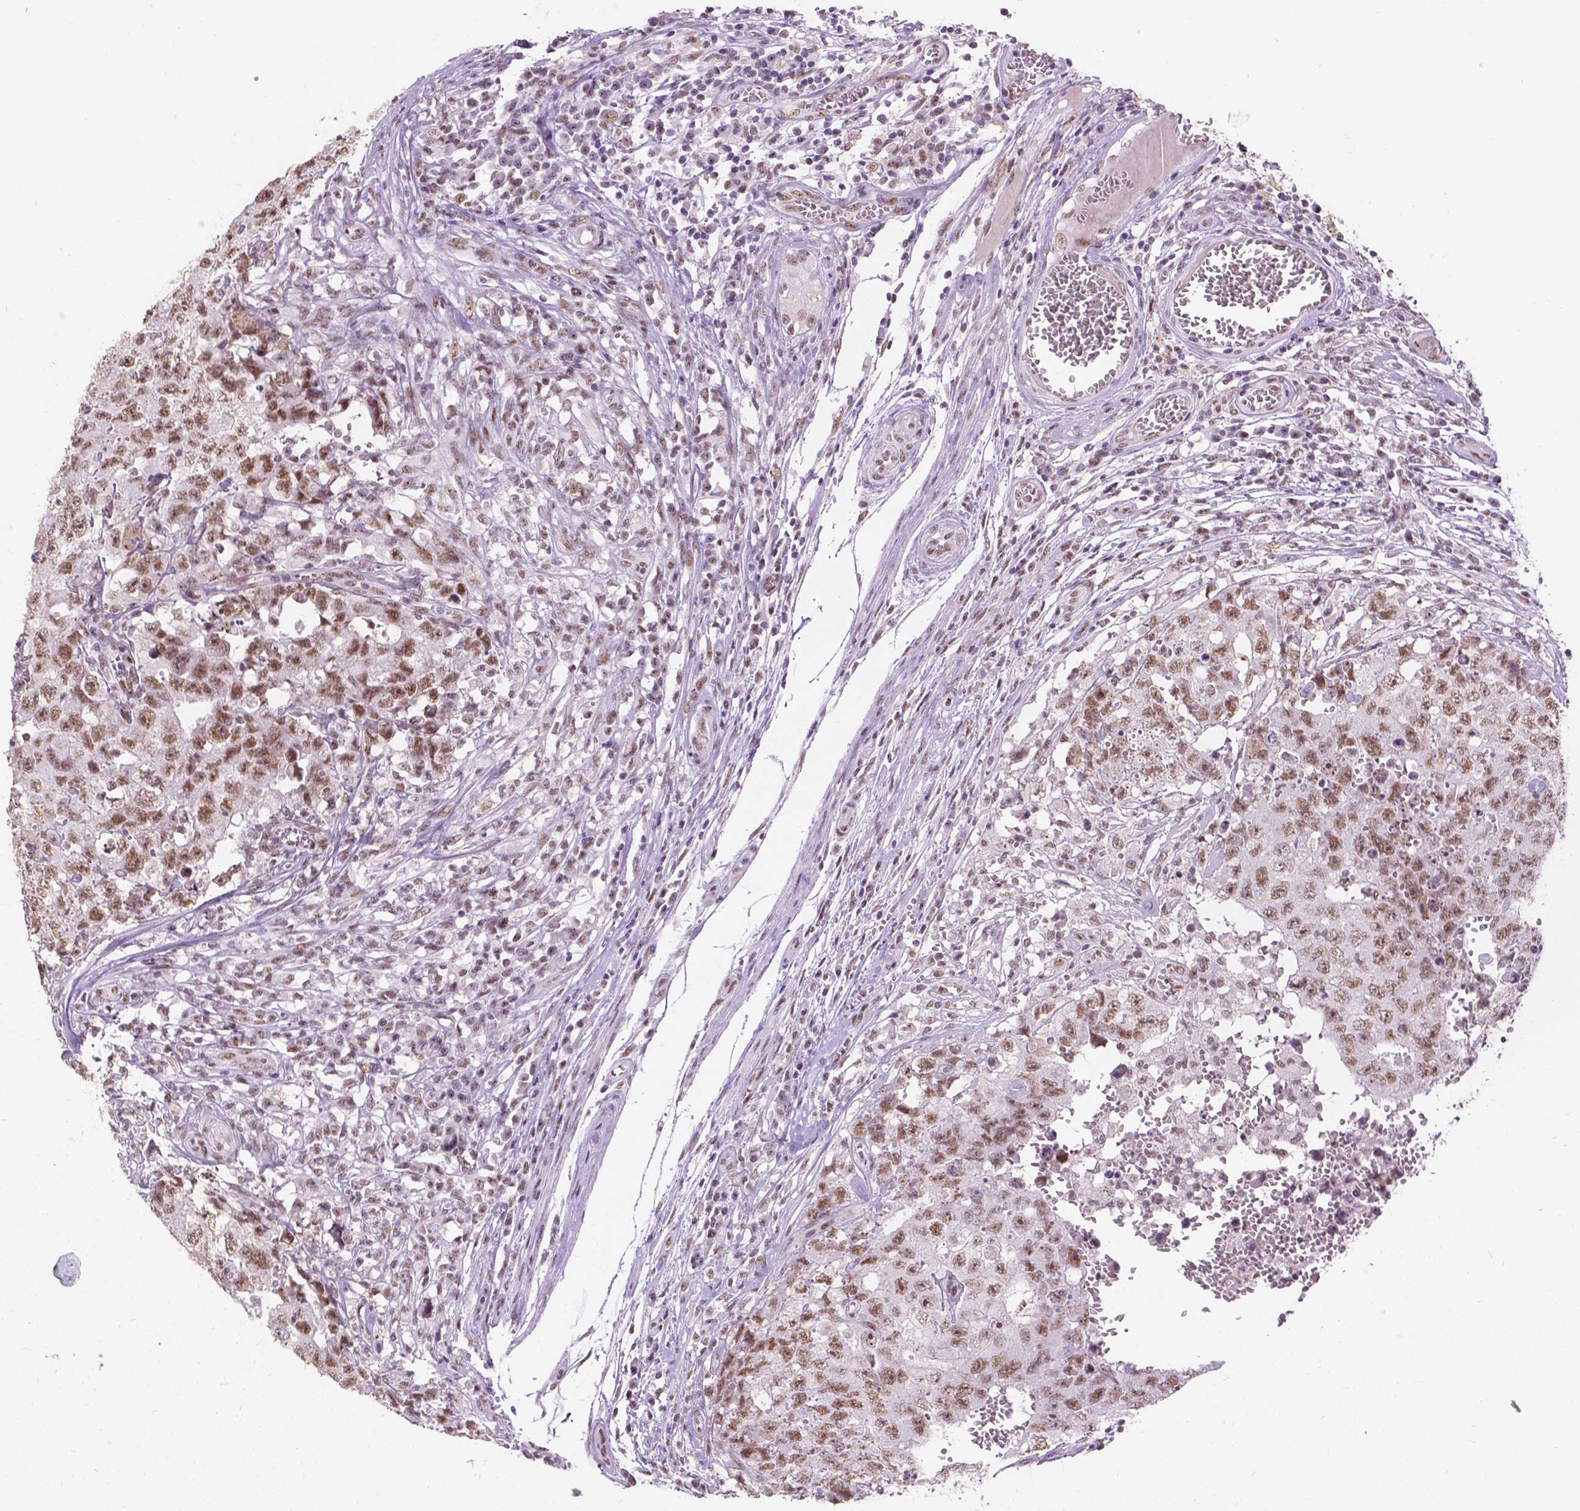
{"staining": {"intensity": "moderate", "quantity": ">75%", "location": "nuclear"}, "tissue": "testis cancer", "cell_type": "Tumor cells", "image_type": "cancer", "snomed": [{"axis": "morphology", "description": "Carcinoma, Embryonal, NOS"}, {"axis": "topography", "description": "Testis"}], "caption": "A histopathology image showing moderate nuclear expression in approximately >75% of tumor cells in testis embryonal carcinoma, as visualized by brown immunohistochemical staining.", "gene": "COIL", "patient": {"sex": "male", "age": 36}}